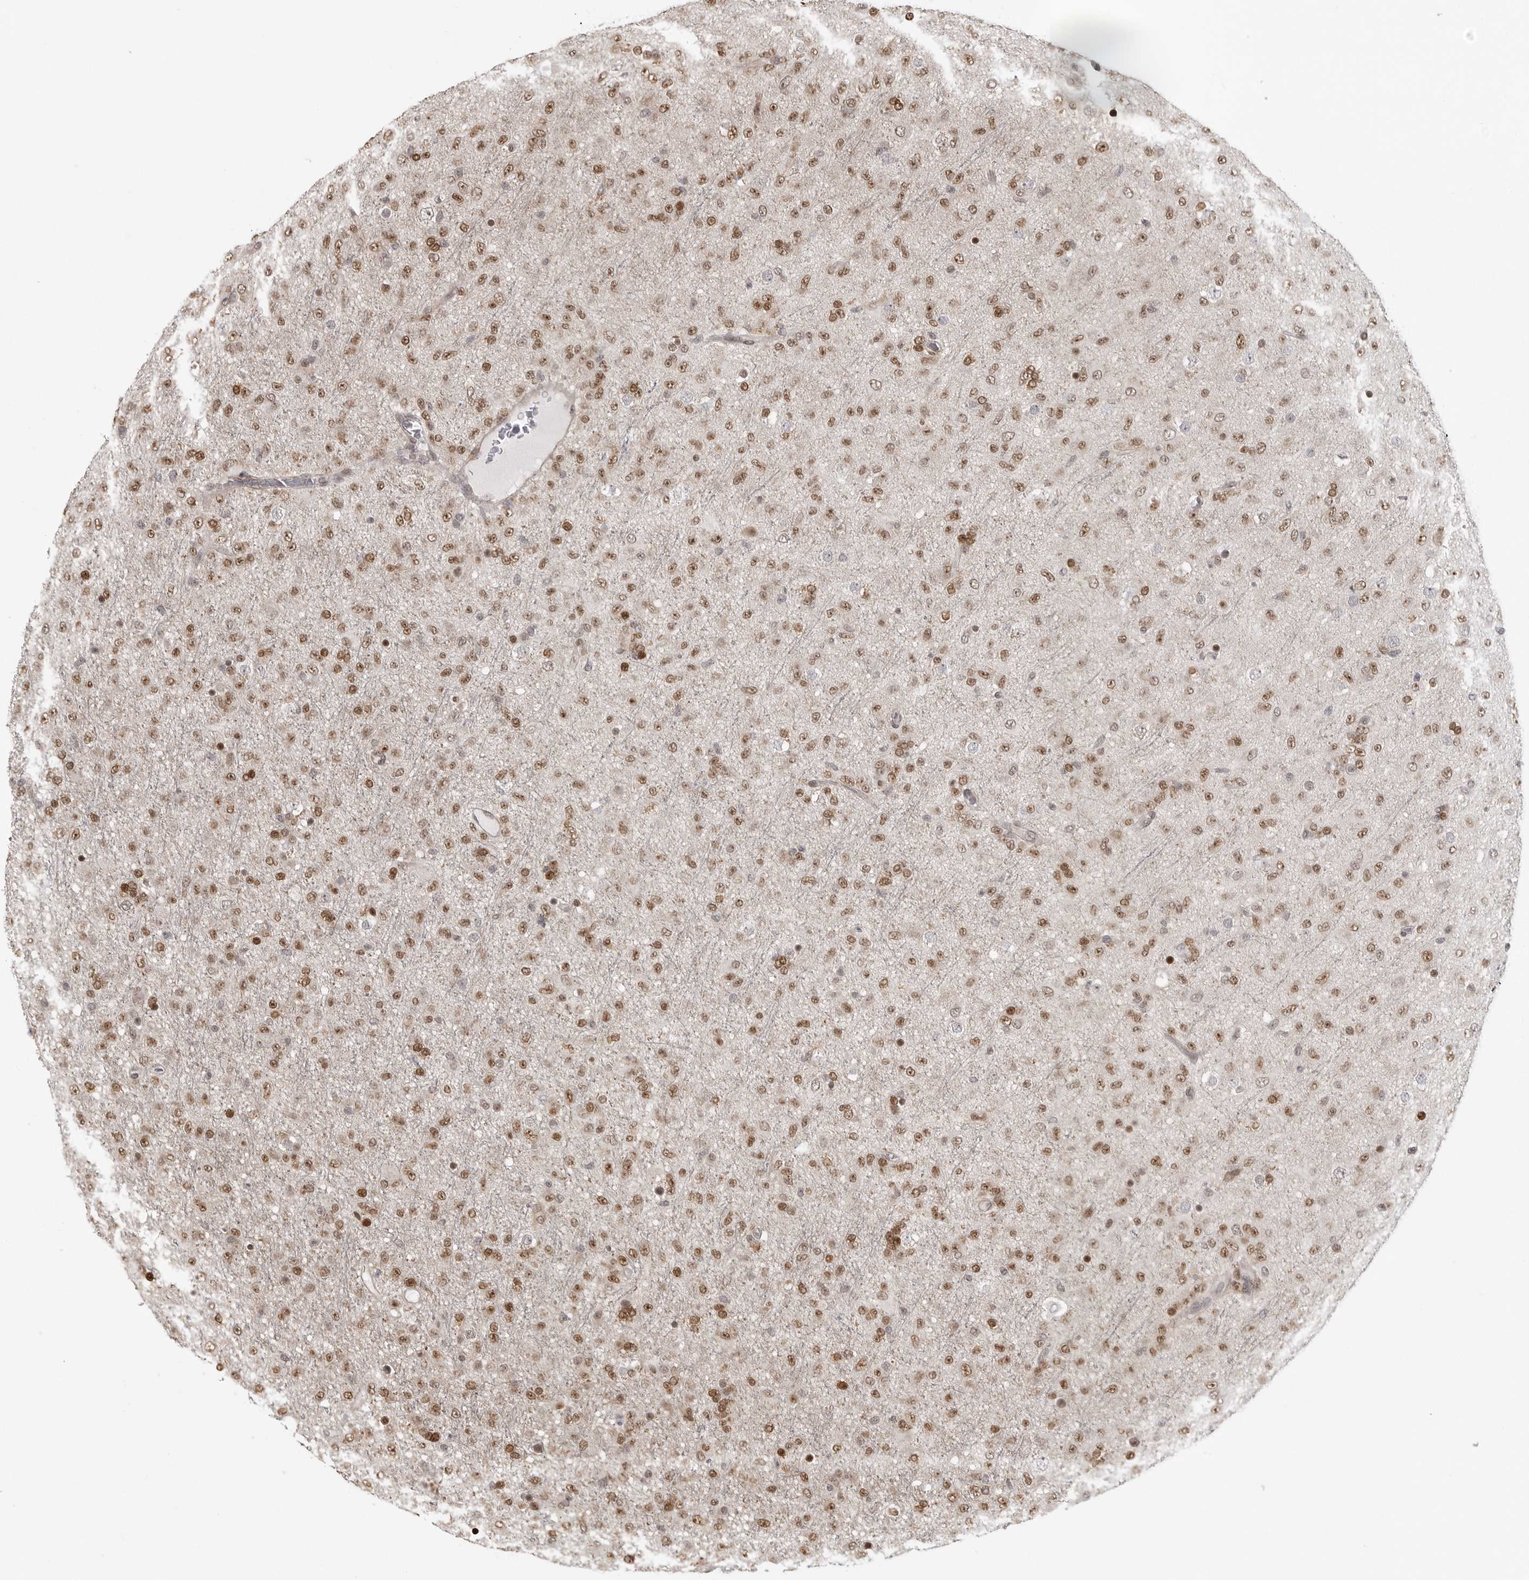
{"staining": {"intensity": "moderate", "quantity": ">75%", "location": "nuclear"}, "tissue": "glioma", "cell_type": "Tumor cells", "image_type": "cancer", "snomed": [{"axis": "morphology", "description": "Glioma, malignant, Low grade"}, {"axis": "topography", "description": "Brain"}], "caption": "A high-resolution photomicrograph shows IHC staining of malignant glioma (low-grade), which demonstrates moderate nuclear expression in approximately >75% of tumor cells. Nuclei are stained in blue.", "gene": "ISG20L2", "patient": {"sex": "male", "age": 65}}